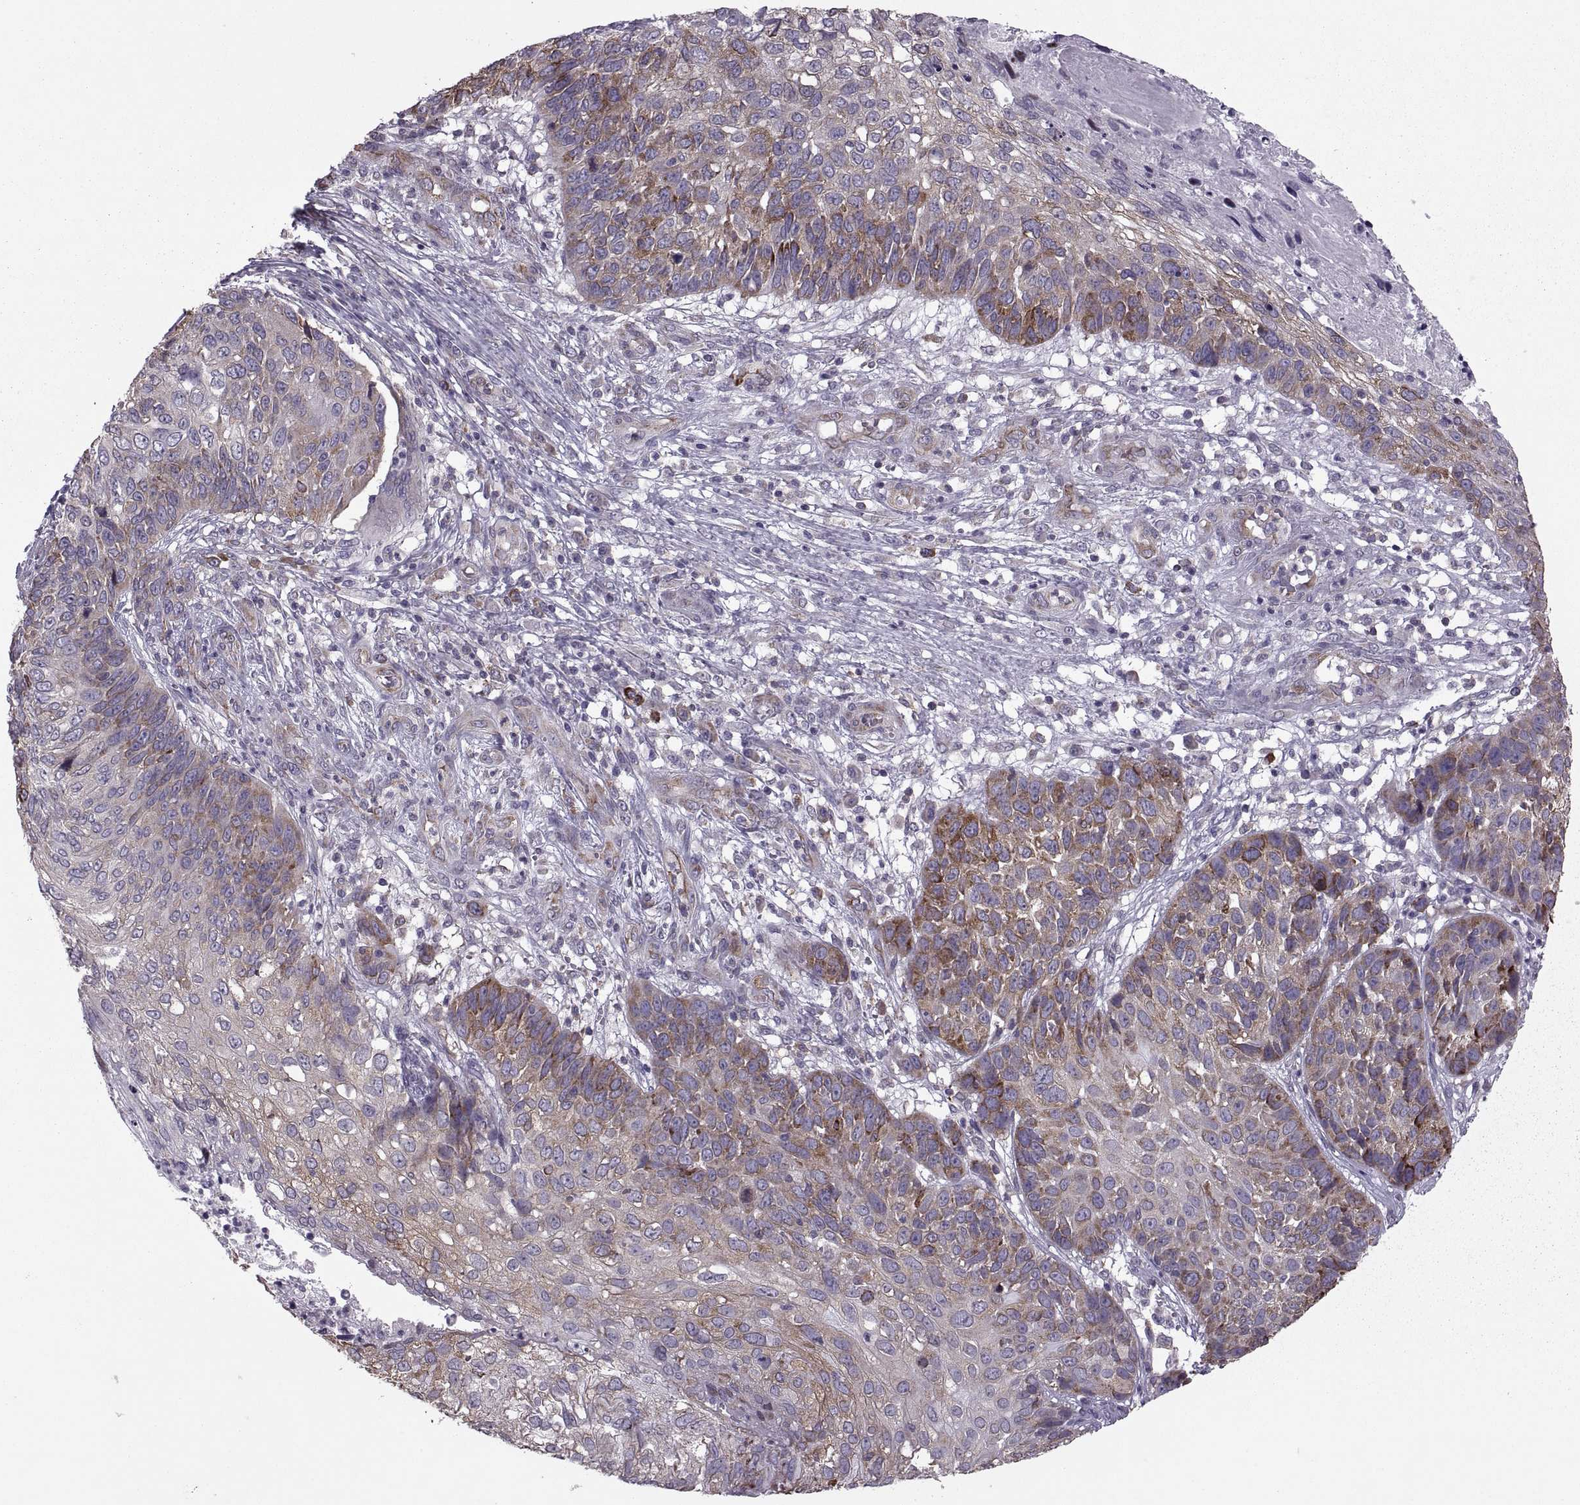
{"staining": {"intensity": "strong", "quantity": "25%-75%", "location": "cytoplasmic/membranous"}, "tissue": "skin cancer", "cell_type": "Tumor cells", "image_type": "cancer", "snomed": [{"axis": "morphology", "description": "Squamous cell carcinoma, NOS"}, {"axis": "topography", "description": "Skin"}], "caption": "Skin cancer (squamous cell carcinoma) was stained to show a protein in brown. There is high levels of strong cytoplasmic/membranous expression in about 25%-75% of tumor cells.", "gene": "PABPC1", "patient": {"sex": "male", "age": 92}}